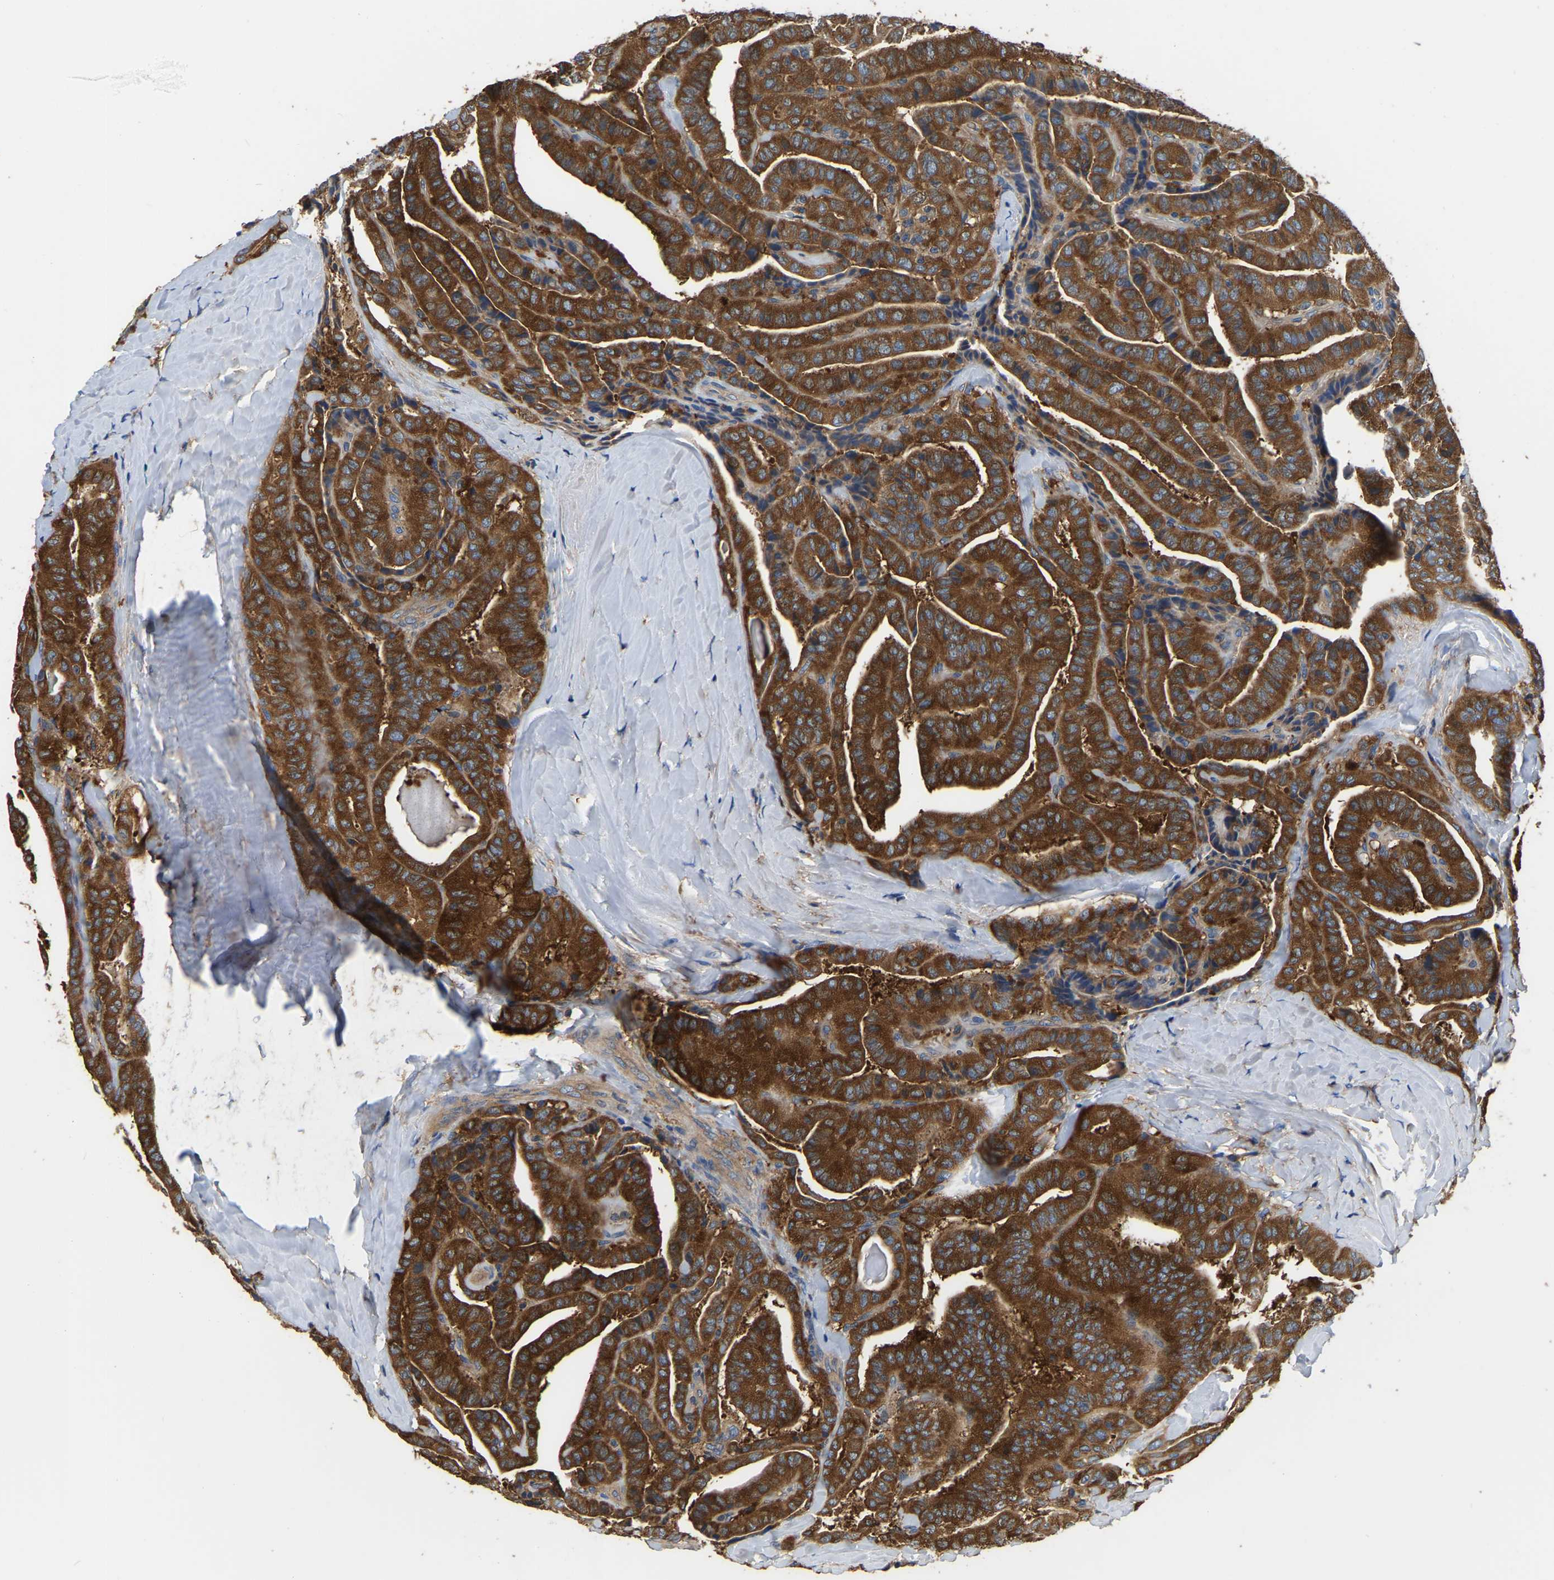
{"staining": {"intensity": "strong", "quantity": ">75%", "location": "cytoplasmic/membranous"}, "tissue": "thyroid cancer", "cell_type": "Tumor cells", "image_type": "cancer", "snomed": [{"axis": "morphology", "description": "Papillary adenocarcinoma, NOS"}, {"axis": "topography", "description": "Thyroid gland"}], "caption": "There is high levels of strong cytoplasmic/membranous expression in tumor cells of papillary adenocarcinoma (thyroid), as demonstrated by immunohistochemical staining (brown color).", "gene": "GARS1", "patient": {"sex": "male", "age": 77}}